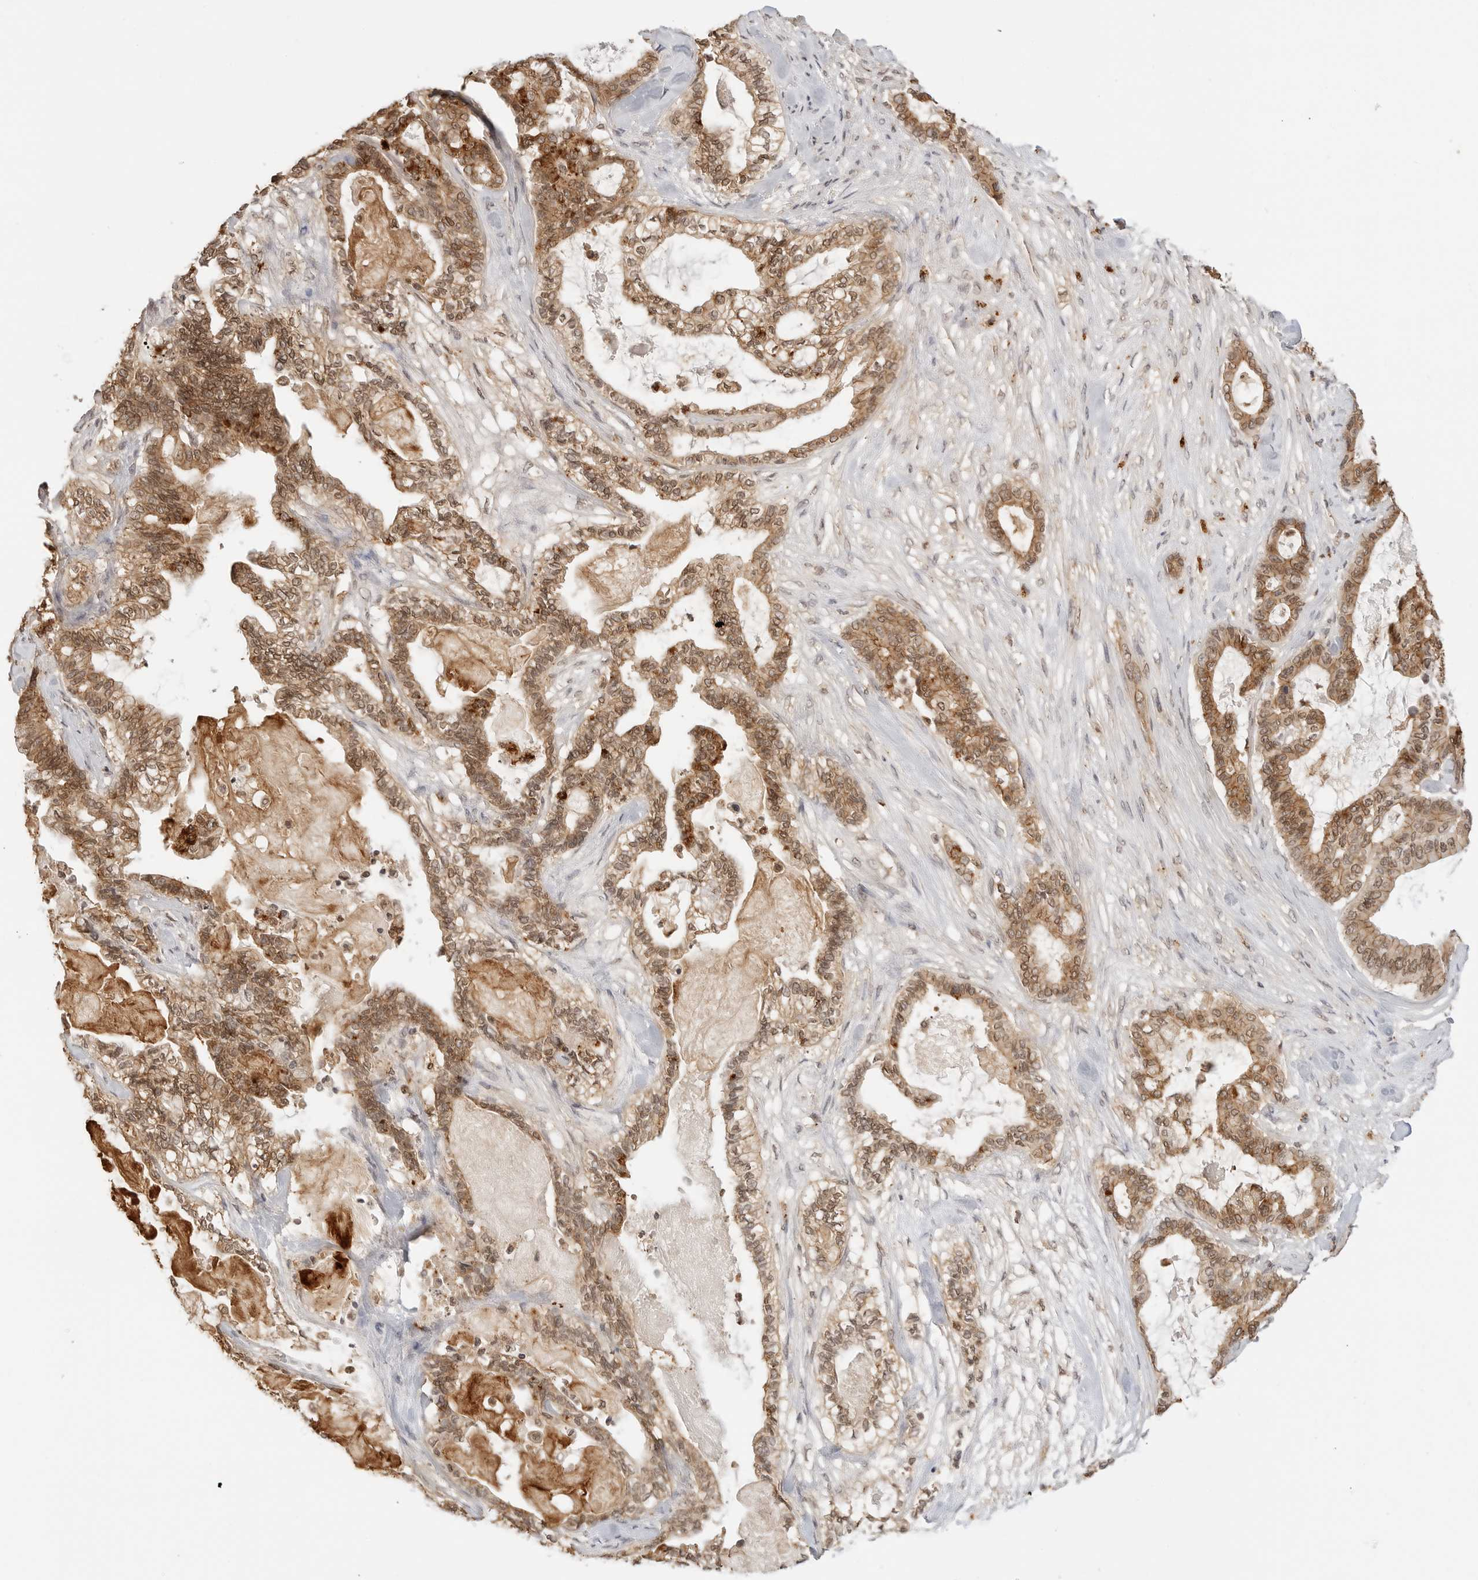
{"staining": {"intensity": "moderate", "quantity": ">75%", "location": "cytoplasmic/membranous,nuclear"}, "tissue": "pancreatic cancer", "cell_type": "Tumor cells", "image_type": "cancer", "snomed": [{"axis": "morphology", "description": "Adenocarcinoma, NOS"}, {"axis": "topography", "description": "Pancreas"}], "caption": "IHC staining of pancreatic cancer (adenocarcinoma), which shows medium levels of moderate cytoplasmic/membranous and nuclear staining in approximately >75% of tumor cells indicating moderate cytoplasmic/membranous and nuclear protein staining. The staining was performed using DAB (brown) for protein detection and nuclei were counterstained in hematoxylin (blue).", "gene": "EPHA1", "patient": {"sex": "male", "age": 63}}